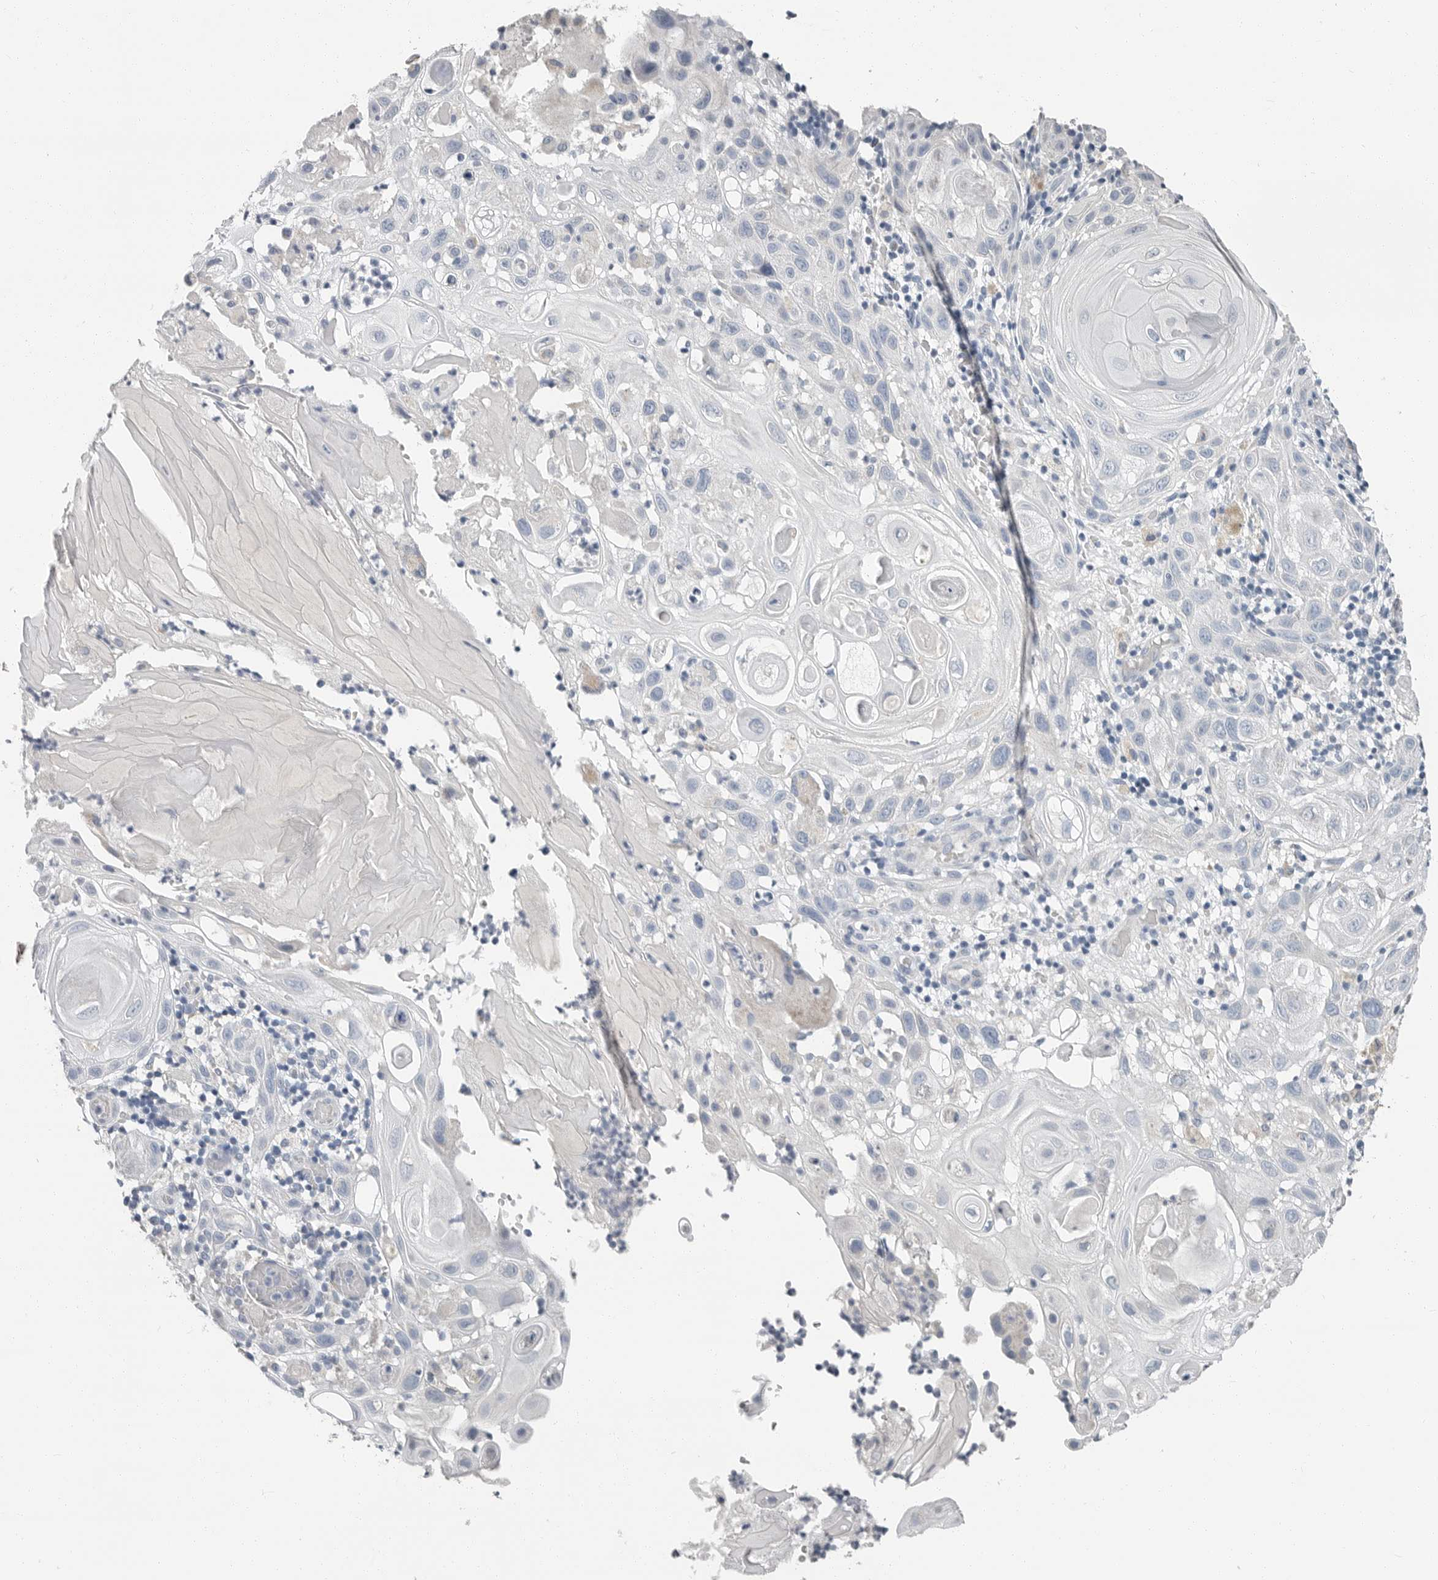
{"staining": {"intensity": "negative", "quantity": "none", "location": "none"}, "tissue": "skin cancer", "cell_type": "Tumor cells", "image_type": "cancer", "snomed": [{"axis": "morphology", "description": "Normal tissue, NOS"}, {"axis": "morphology", "description": "Squamous cell carcinoma, NOS"}, {"axis": "topography", "description": "Skin"}], "caption": "Immunohistochemistry (IHC) histopathology image of skin squamous cell carcinoma stained for a protein (brown), which shows no staining in tumor cells.", "gene": "PLN", "patient": {"sex": "female", "age": 96}}